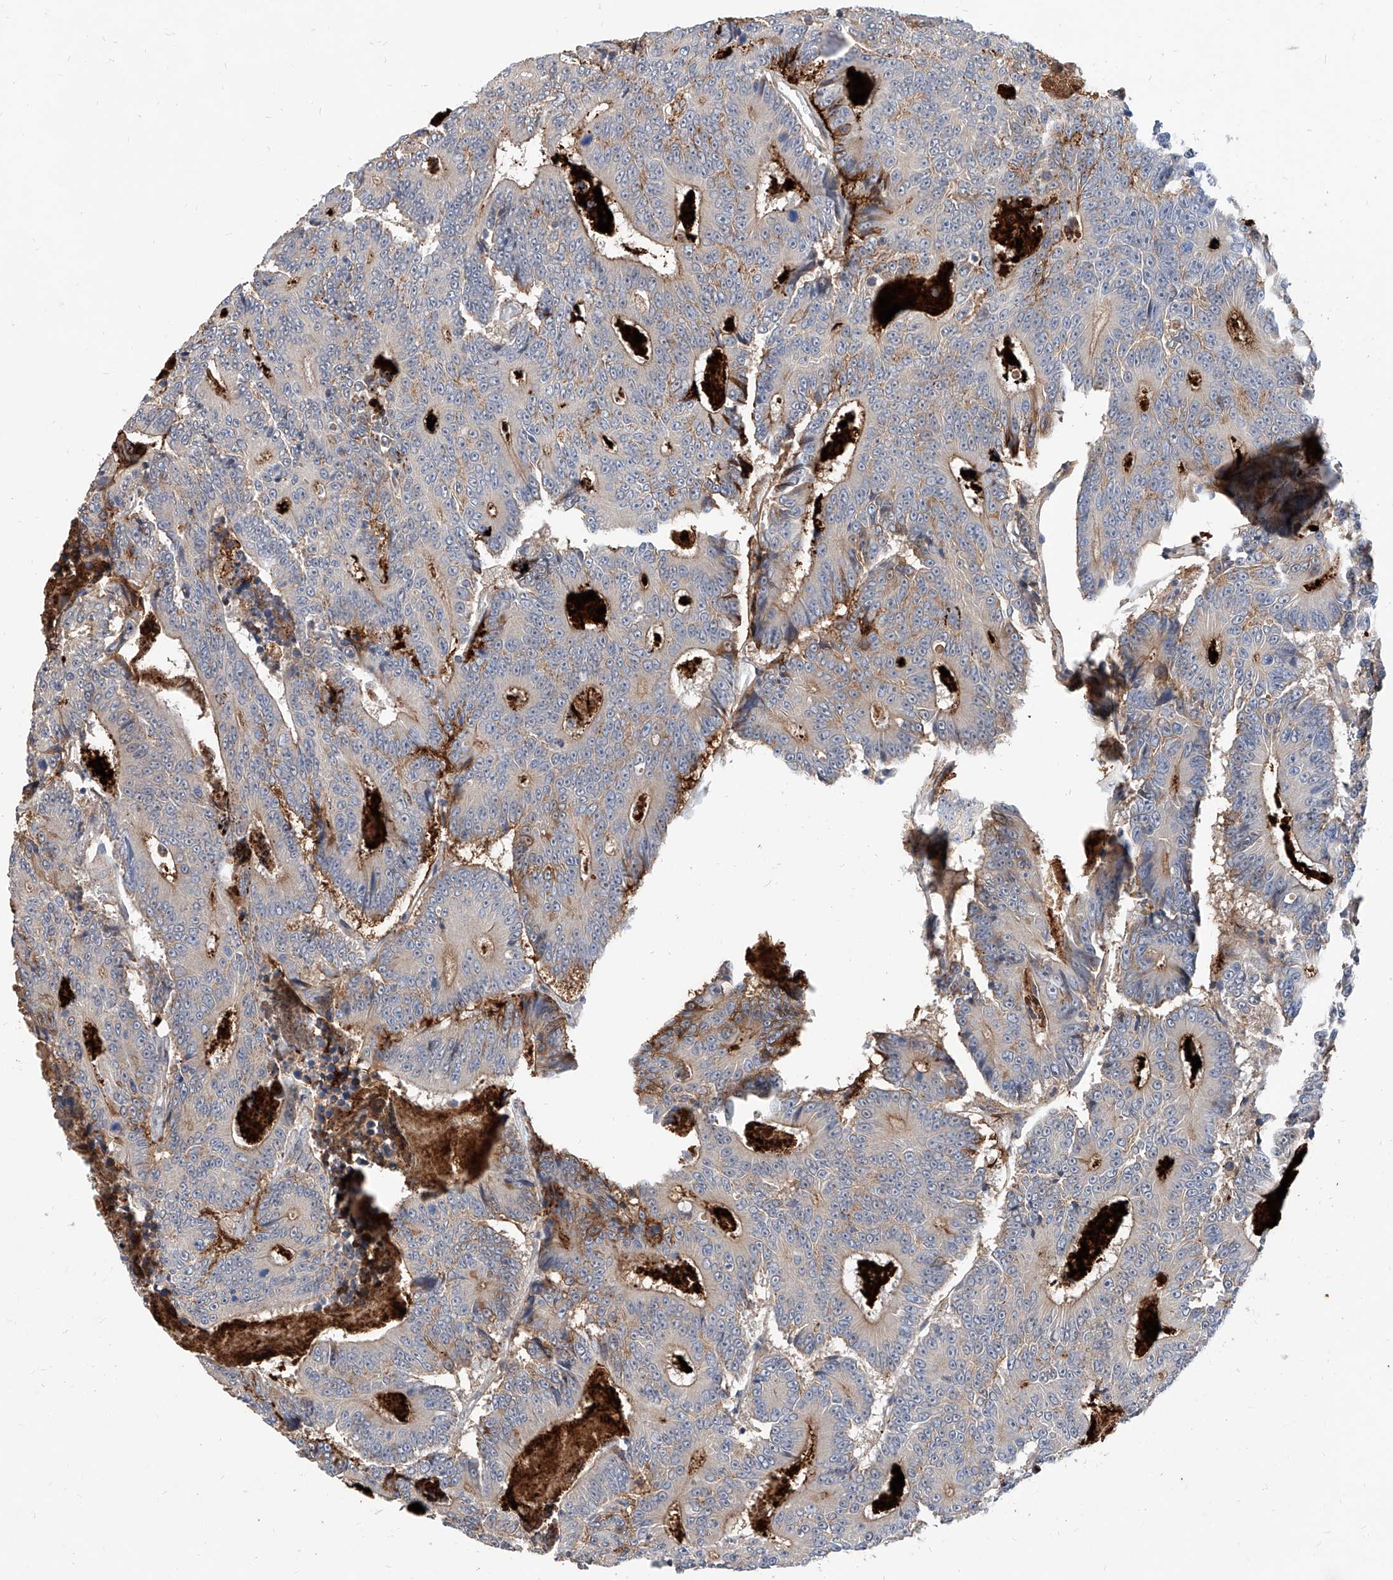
{"staining": {"intensity": "weak", "quantity": "<25%", "location": "cytoplasmic/membranous"}, "tissue": "colorectal cancer", "cell_type": "Tumor cells", "image_type": "cancer", "snomed": [{"axis": "morphology", "description": "Adenocarcinoma, NOS"}, {"axis": "topography", "description": "Colon"}], "caption": "This is an IHC photomicrograph of human colorectal cancer. There is no expression in tumor cells.", "gene": "MAGEE2", "patient": {"sex": "male", "age": 83}}